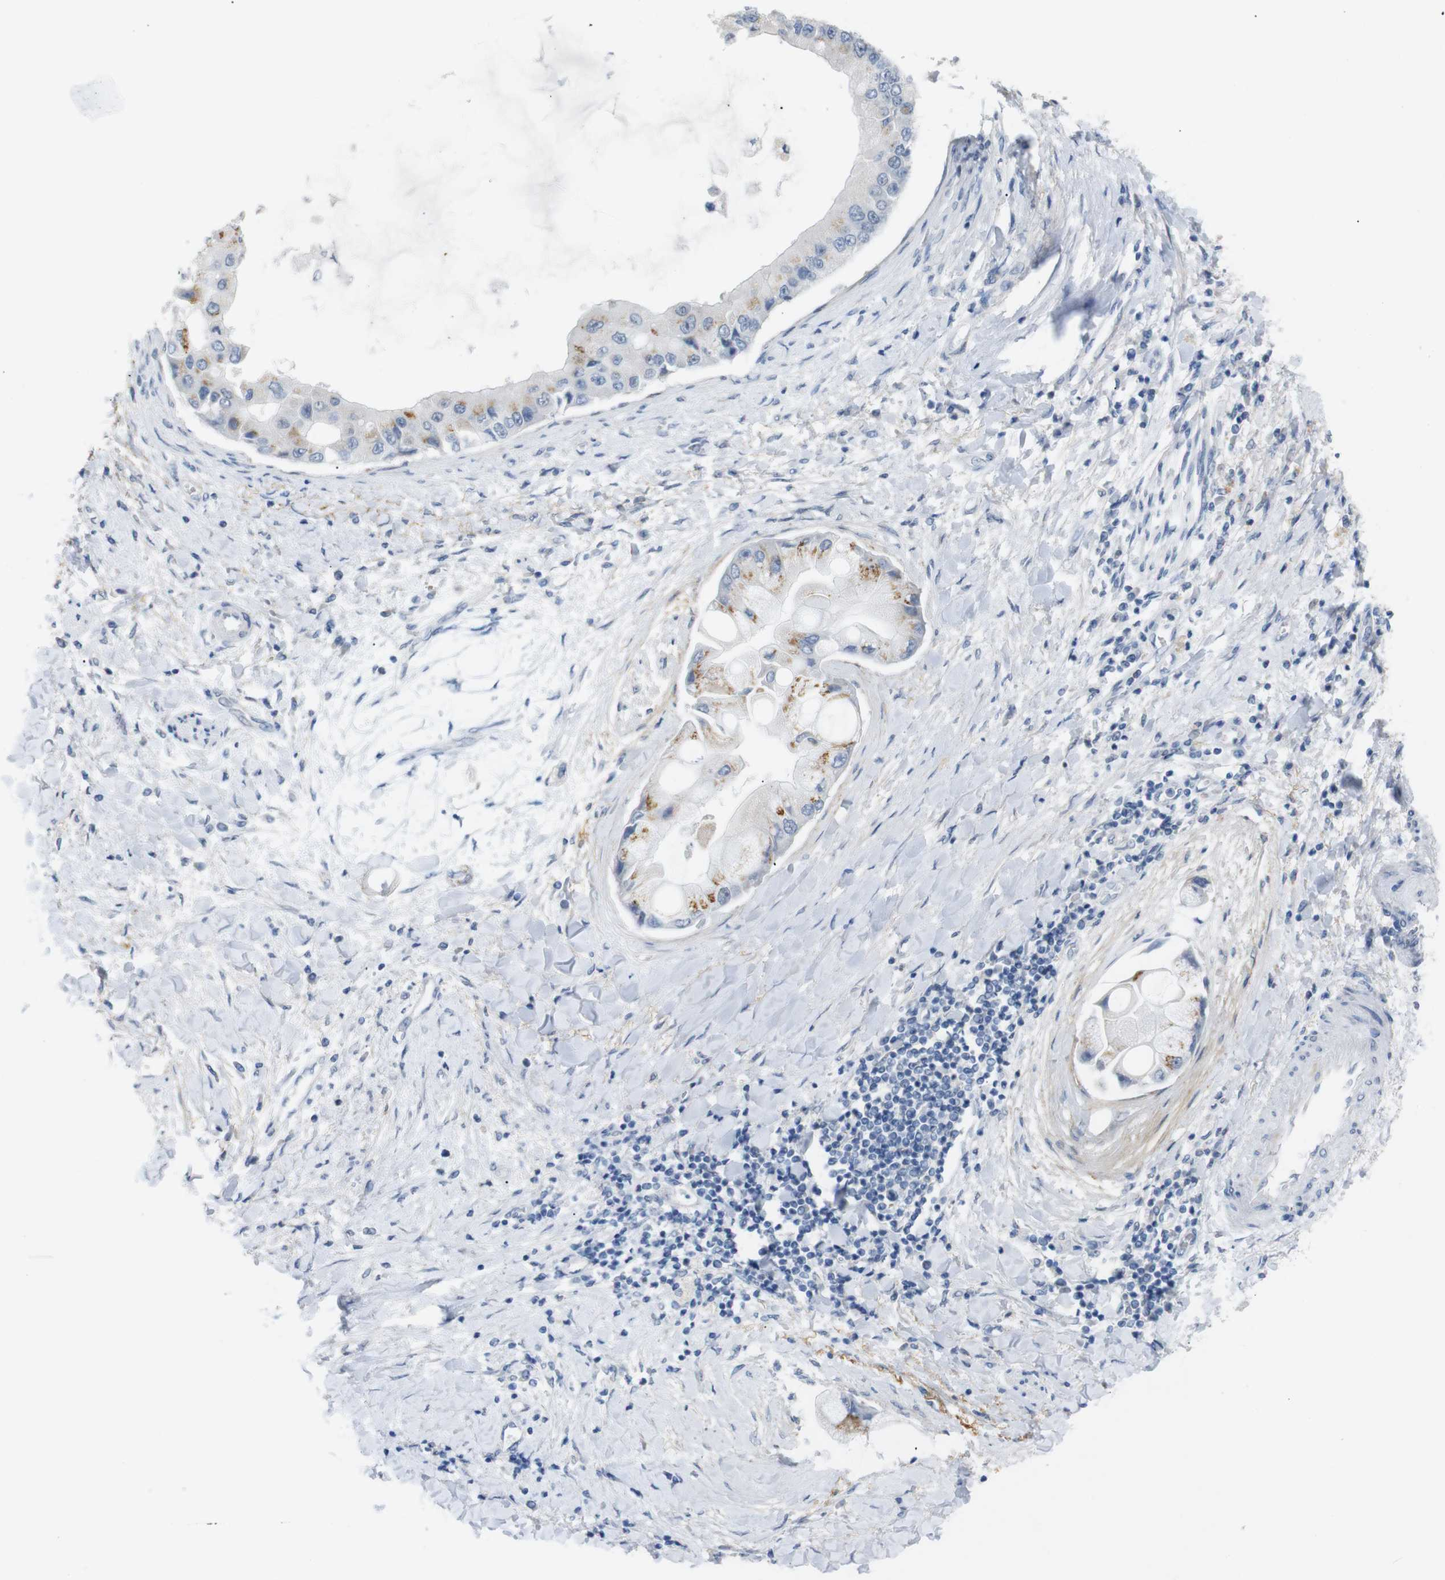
{"staining": {"intensity": "moderate", "quantity": "<25%", "location": "cytoplasmic/membranous"}, "tissue": "liver cancer", "cell_type": "Tumor cells", "image_type": "cancer", "snomed": [{"axis": "morphology", "description": "Cholangiocarcinoma"}, {"axis": "topography", "description": "Liver"}], "caption": "The immunohistochemical stain labels moderate cytoplasmic/membranous expression in tumor cells of cholangiocarcinoma (liver) tissue.", "gene": "CHRM5", "patient": {"sex": "male", "age": 50}}